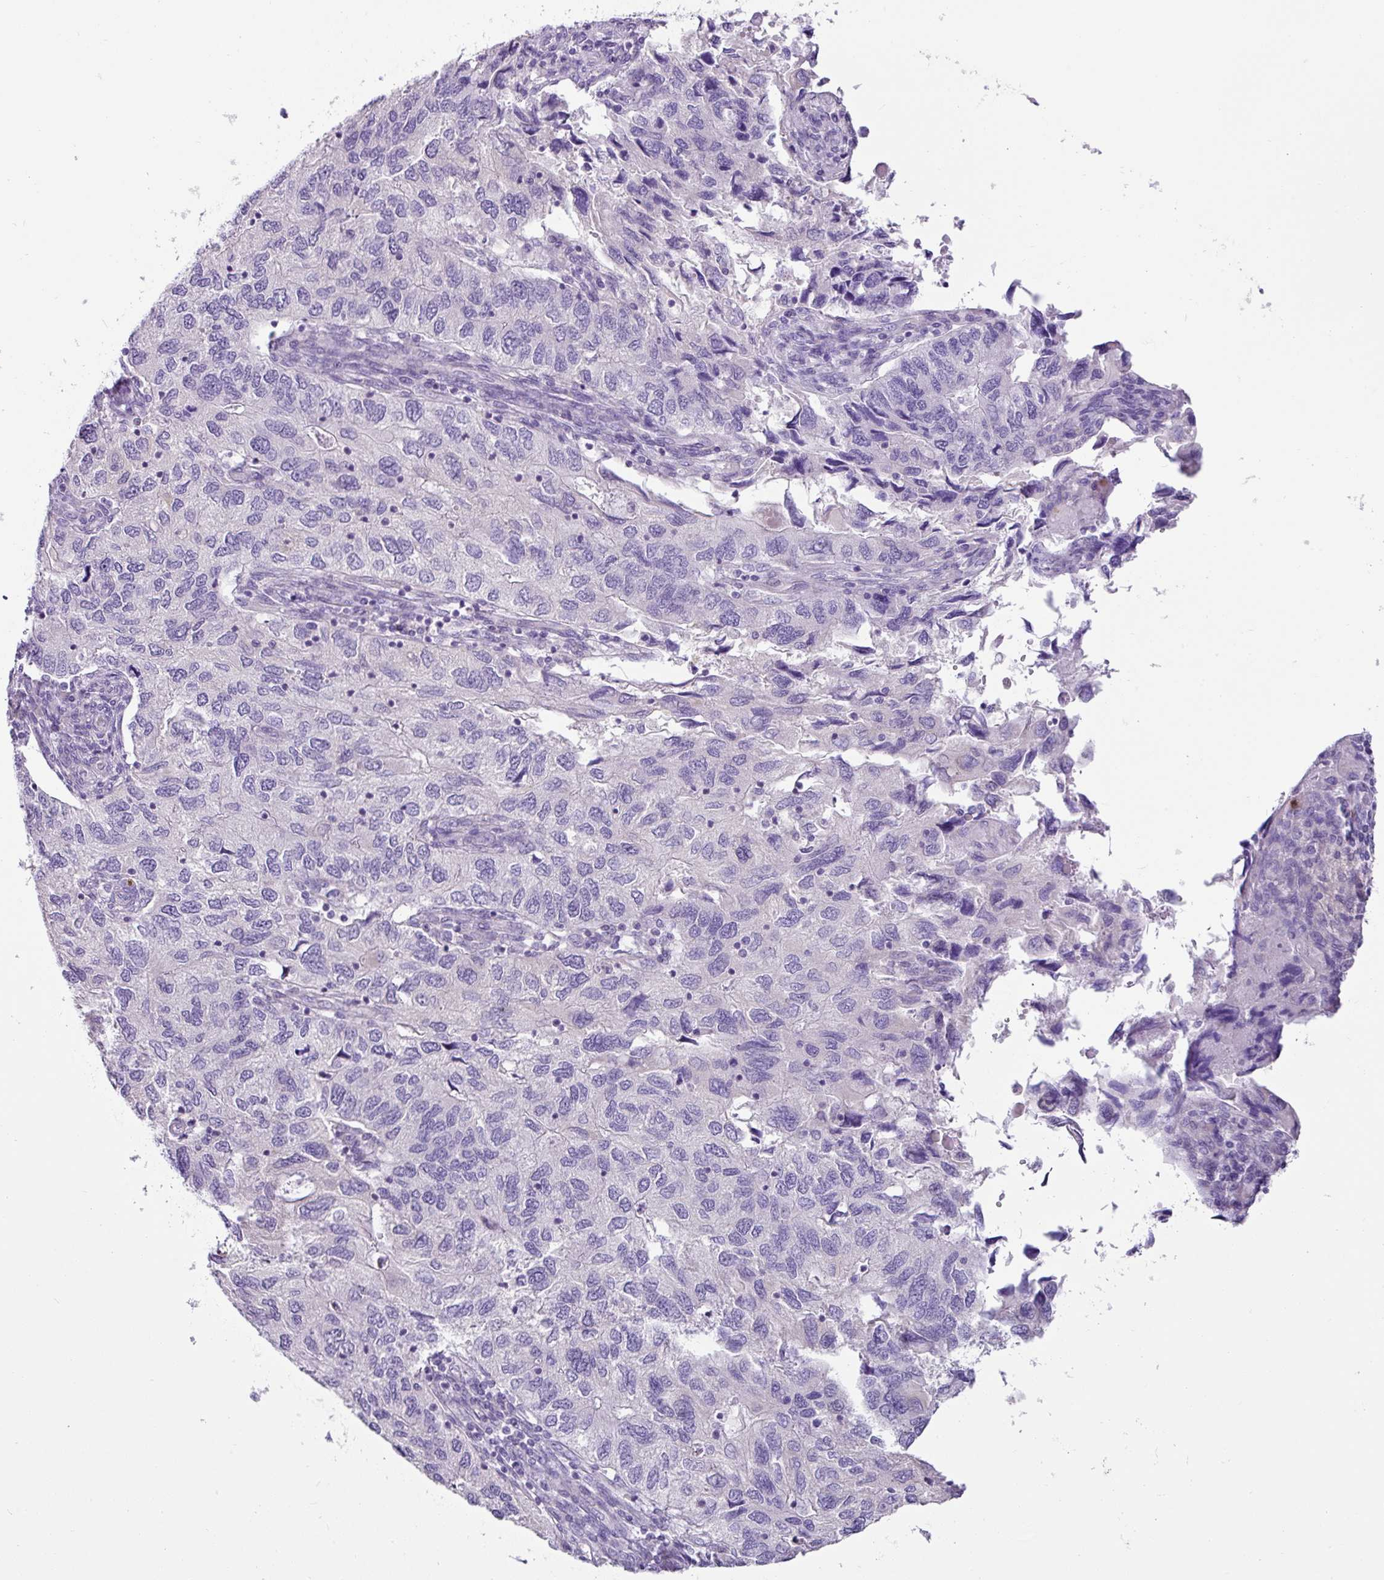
{"staining": {"intensity": "negative", "quantity": "none", "location": "none"}, "tissue": "endometrial cancer", "cell_type": "Tumor cells", "image_type": "cancer", "snomed": [{"axis": "morphology", "description": "Carcinoma, NOS"}, {"axis": "topography", "description": "Uterus"}], "caption": "Immunohistochemistry (IHC) micrograph of human endometrial cancer (carcinoma) stained for a protein (brown), which reveals no staining in tumor cells.", "gene": "SH2D3C", "patient": {"sex": "female", "age": 76}}